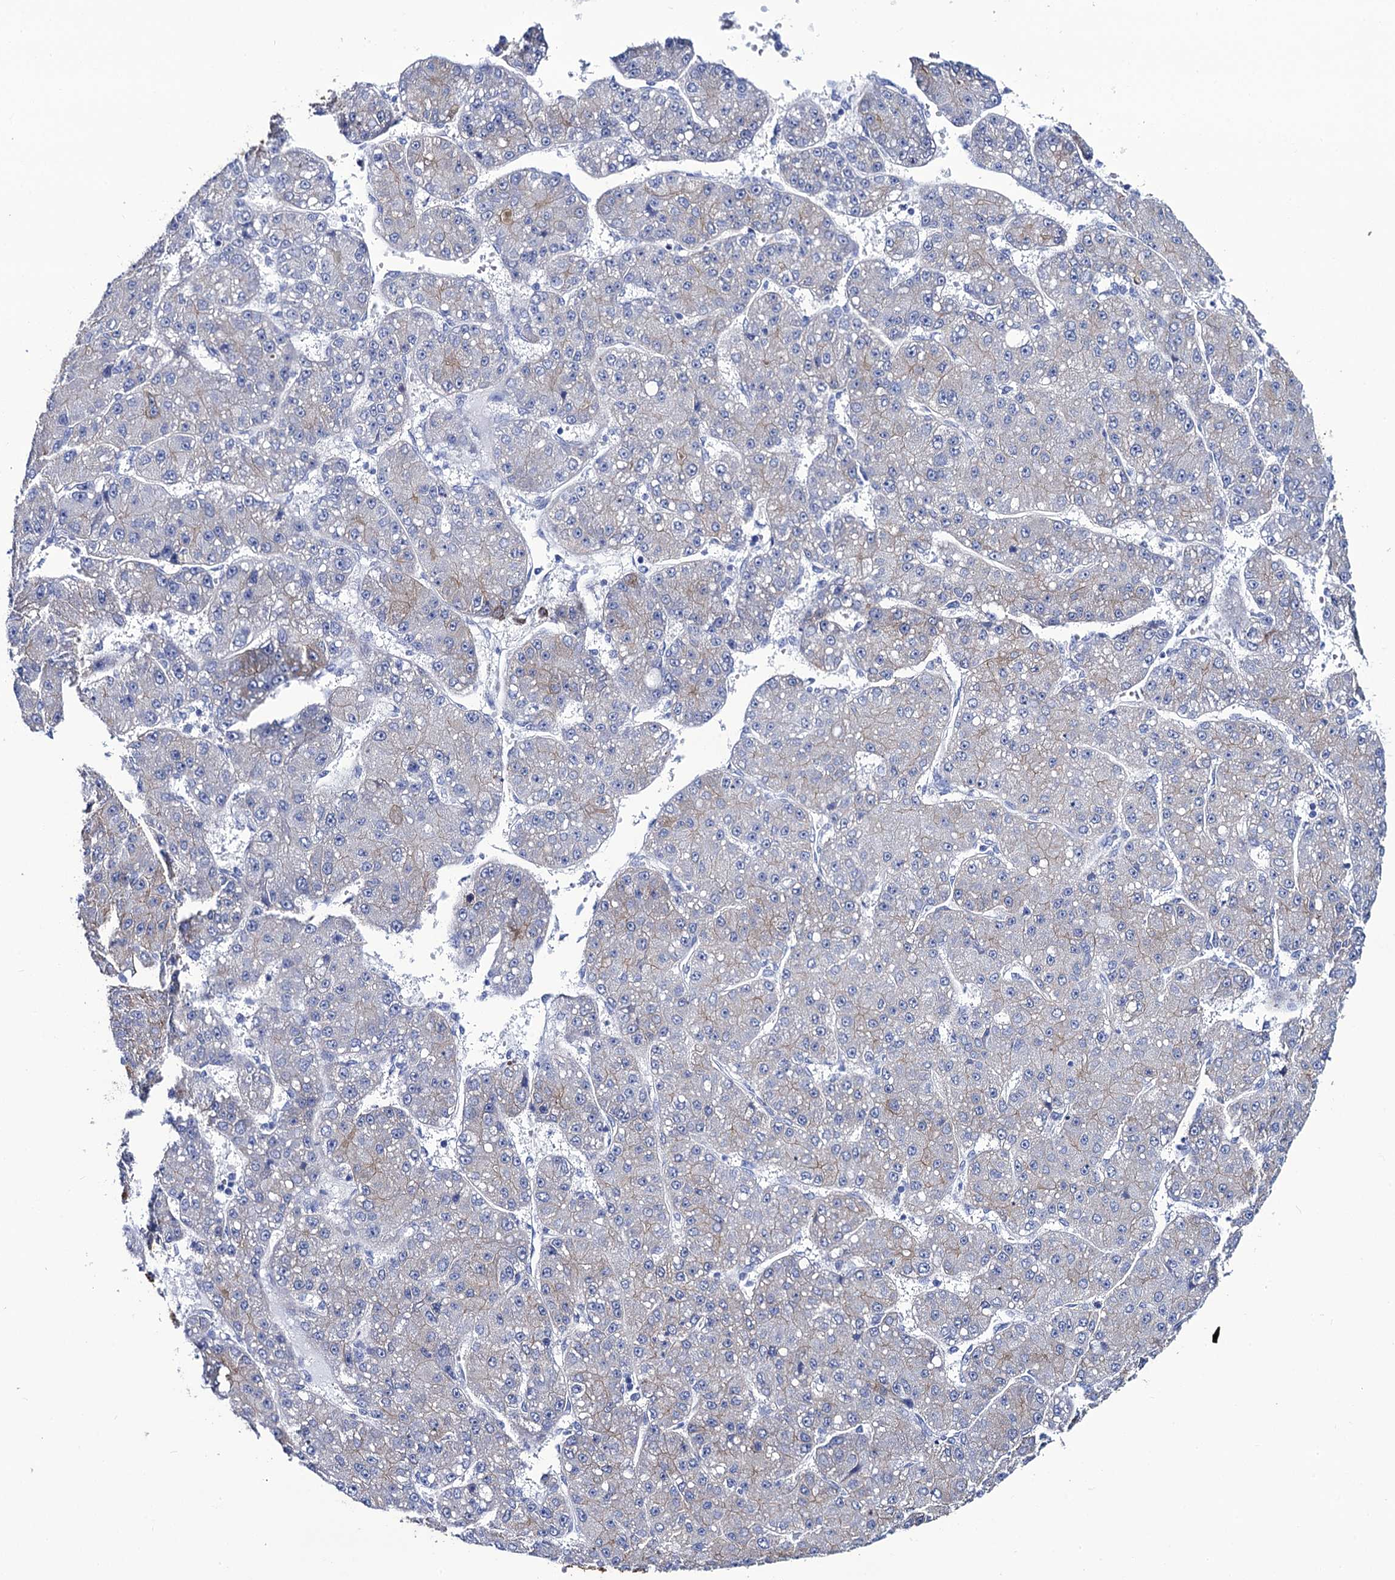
{"staining": {"intensity": "weak", "quantity": "<25%", "location": "cytoplasmic/membranous"}, "tissue": "liver cancer", "cell_type": "Tumor cells", "image_type": "cancer", "snomed": [{"axis": "morphology", "description": "Carcinoma, Hepatocellular, NOS"}, {"axis": "topography", "description": "Liver"}], "caption": "High power microscopy histopathology image of an immunohistochemistry photomicrograph of liver cancer (hepatocellular carcinoma), revealing no significant positivity in tumor cells.", "gene": "RAB3IP", "patient": {"sex": "male", "age": 67}}